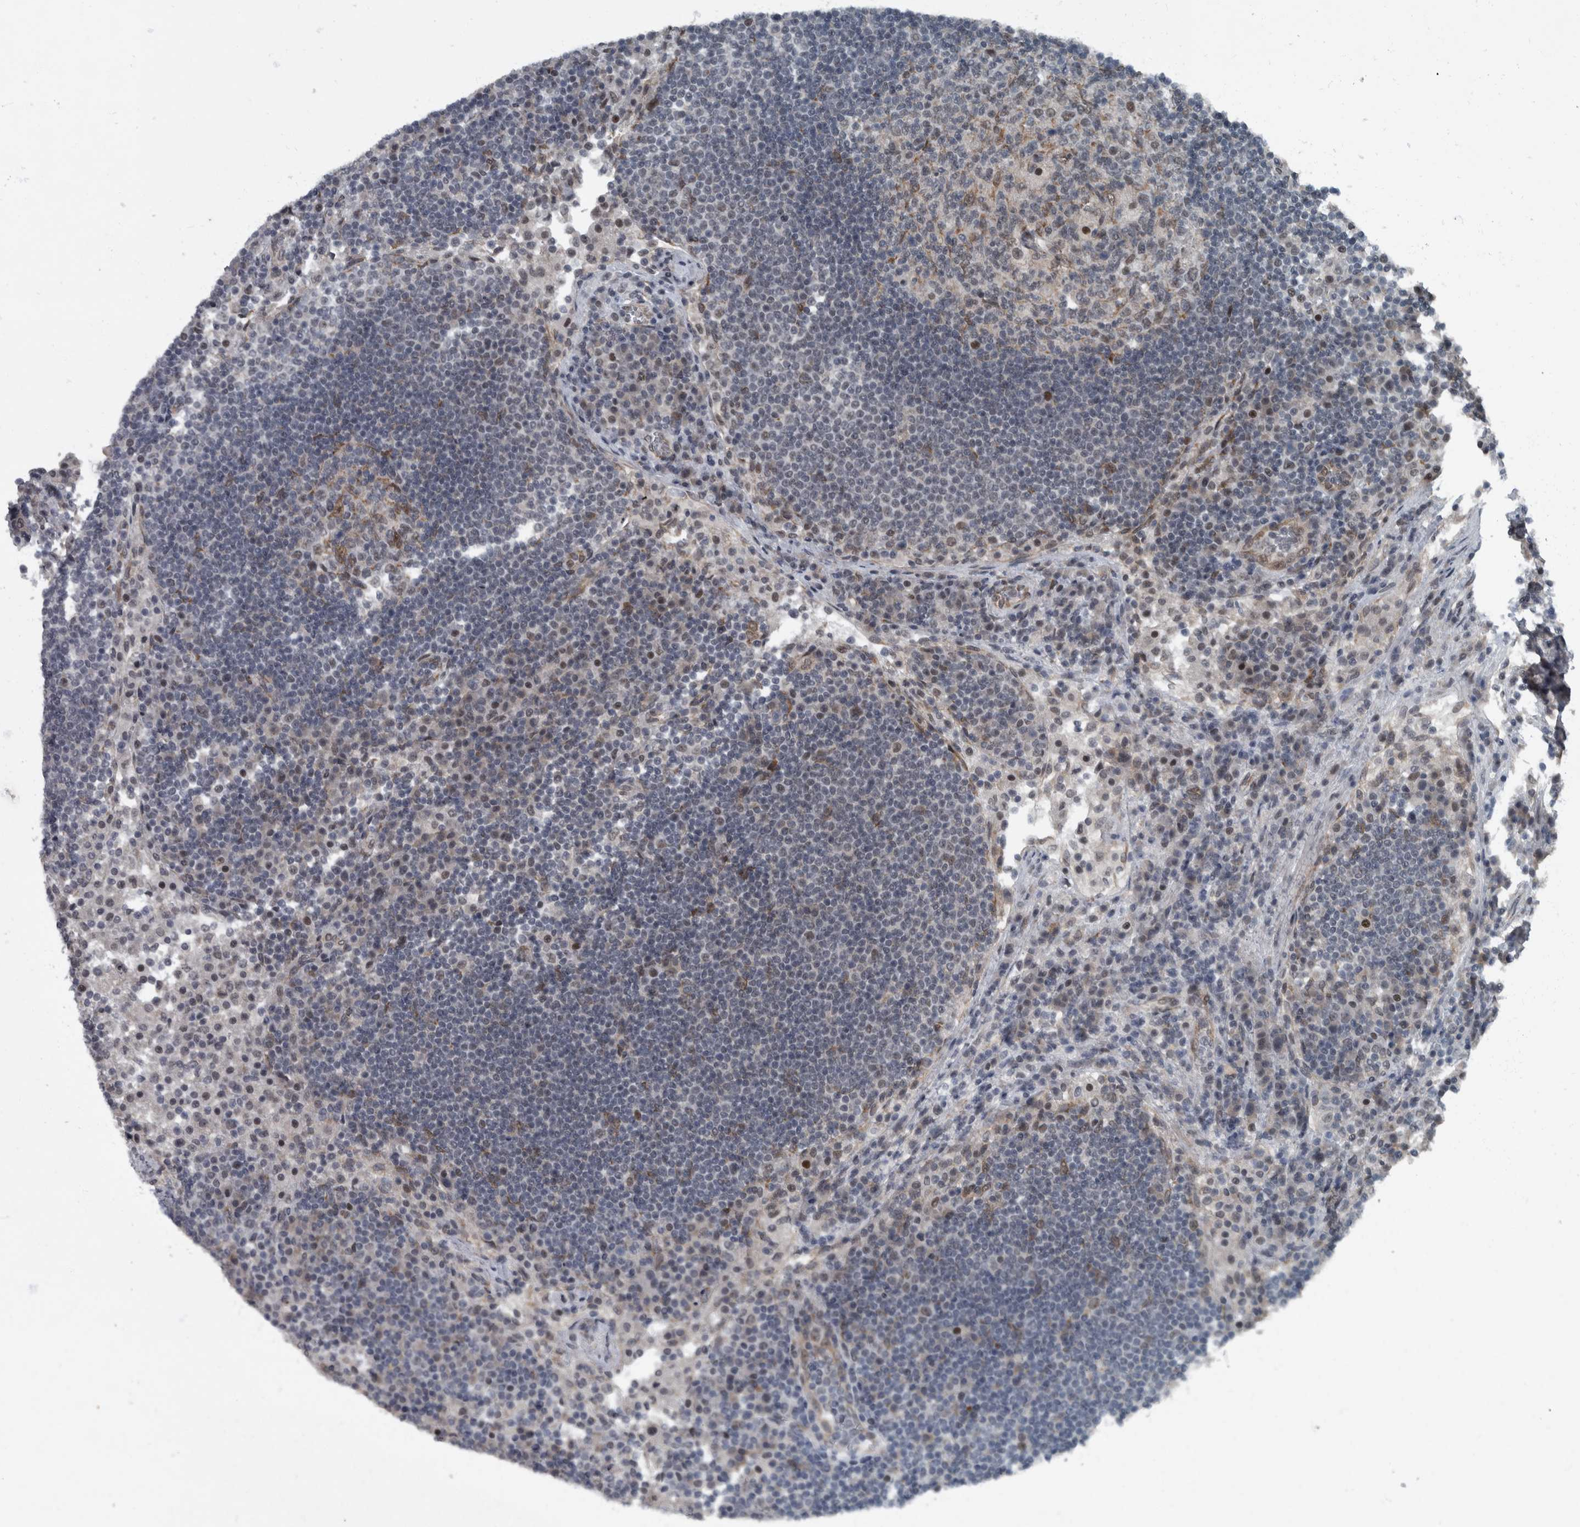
{"staining": {"intensity": "moderate", "quantity": "25%-75%", "location": "nuclear"}, "tissue": "lymph node", "cell_type": "Germinal center cells", "image_type": "normal", "snomed": [{"axis": "morphology", "description": "Normal tissue, NOS"}, {"axis": "topography", "description": "Lymph node"}], "caption": "This photomicrograph exhibits normal lymph node stained with IHC to label a protein in brown. The nuclear of germinal center cells show moderate positivity for the protein. Nuclei are counter-stained blue.", "gene": "WDR33", "patient": {"sex": "female", "age": 53}}